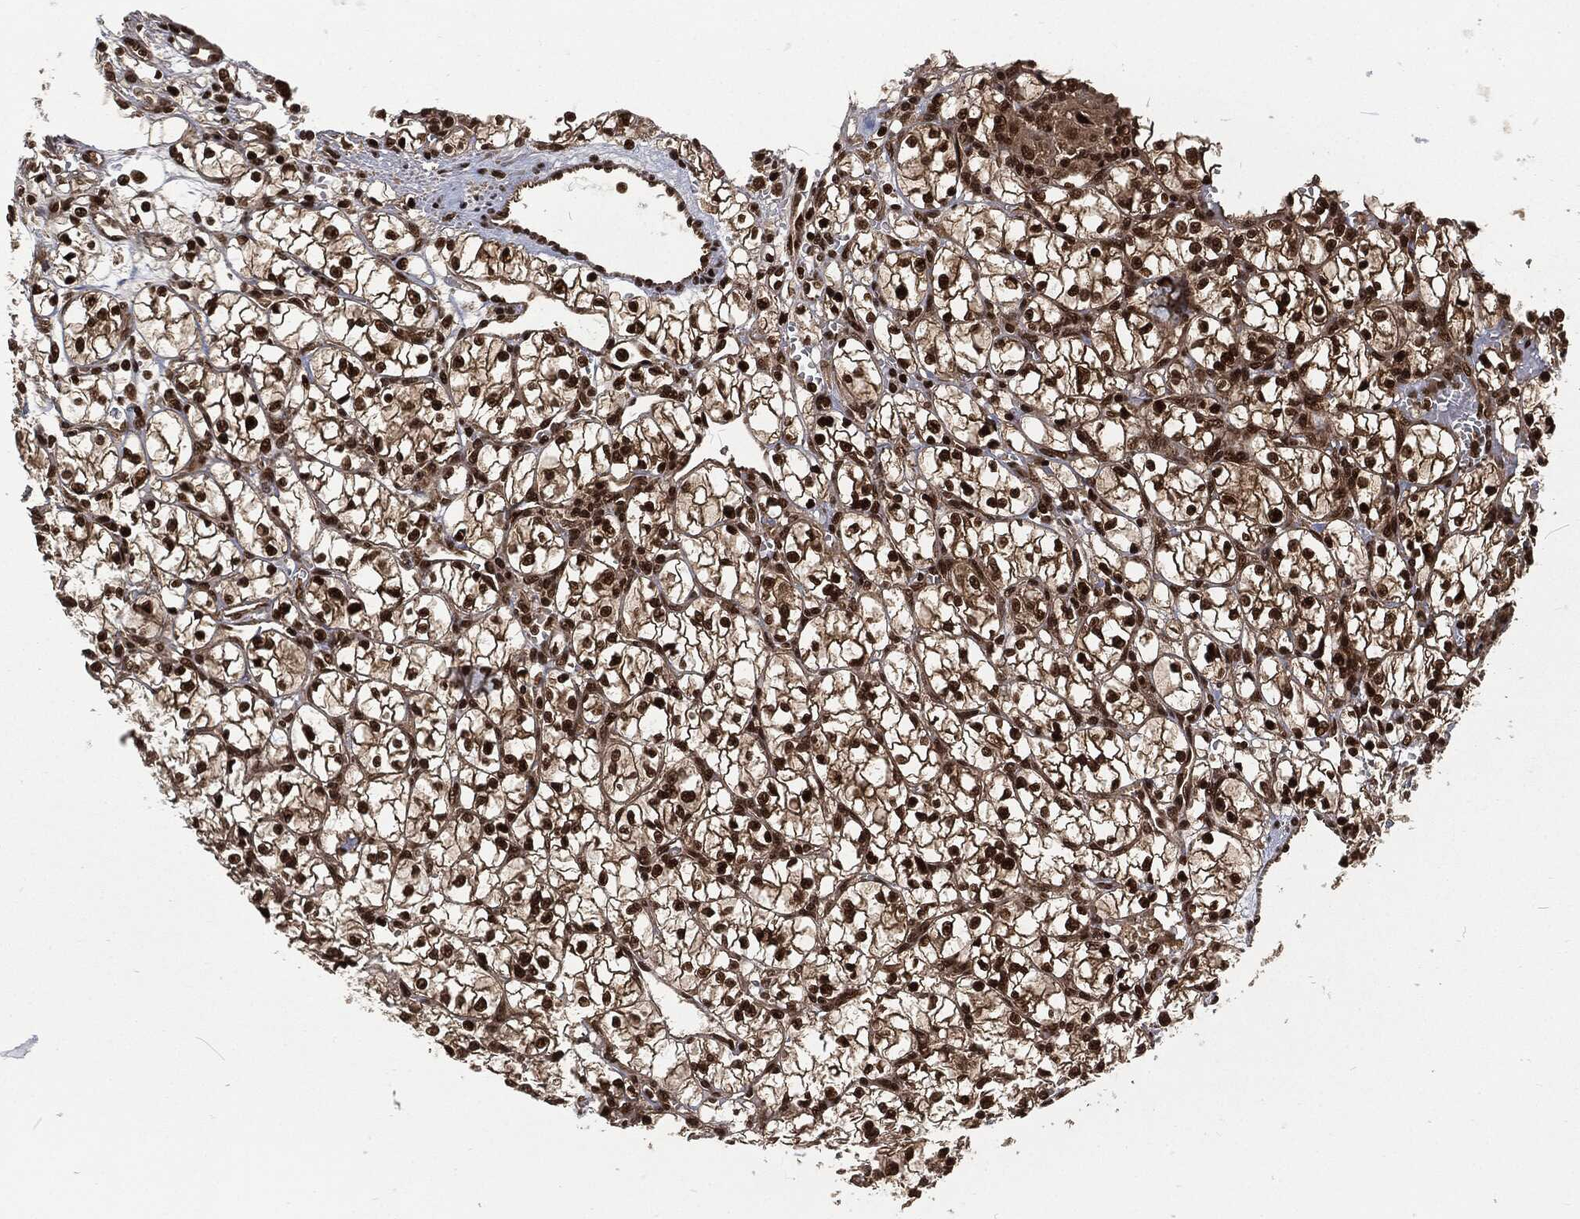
{"staining": {"intensity": "strong", "quantity": ">75%", "location": "nuclear"}, "tissue": "renal cancer", "cell_type": "Tumor cells", "image_type": "cancer", "snomed": [{"axis": "morphology", "description": "Adenocarcinoma, NOS"}, {"axis": "topography", "description": "Kidney"}], "caption": "DAB immunohistochemical staining of human adenocarcinoma (renal) shows strong nuclear protein staining in about >75% of tumor cells. The staining is performed using DAB brown chromogen to label protein expression. The nuclei are counter-stained blue using hematoxylin.", "gene": "NGRN", "patient": {"sex": "female", "age": 64}}